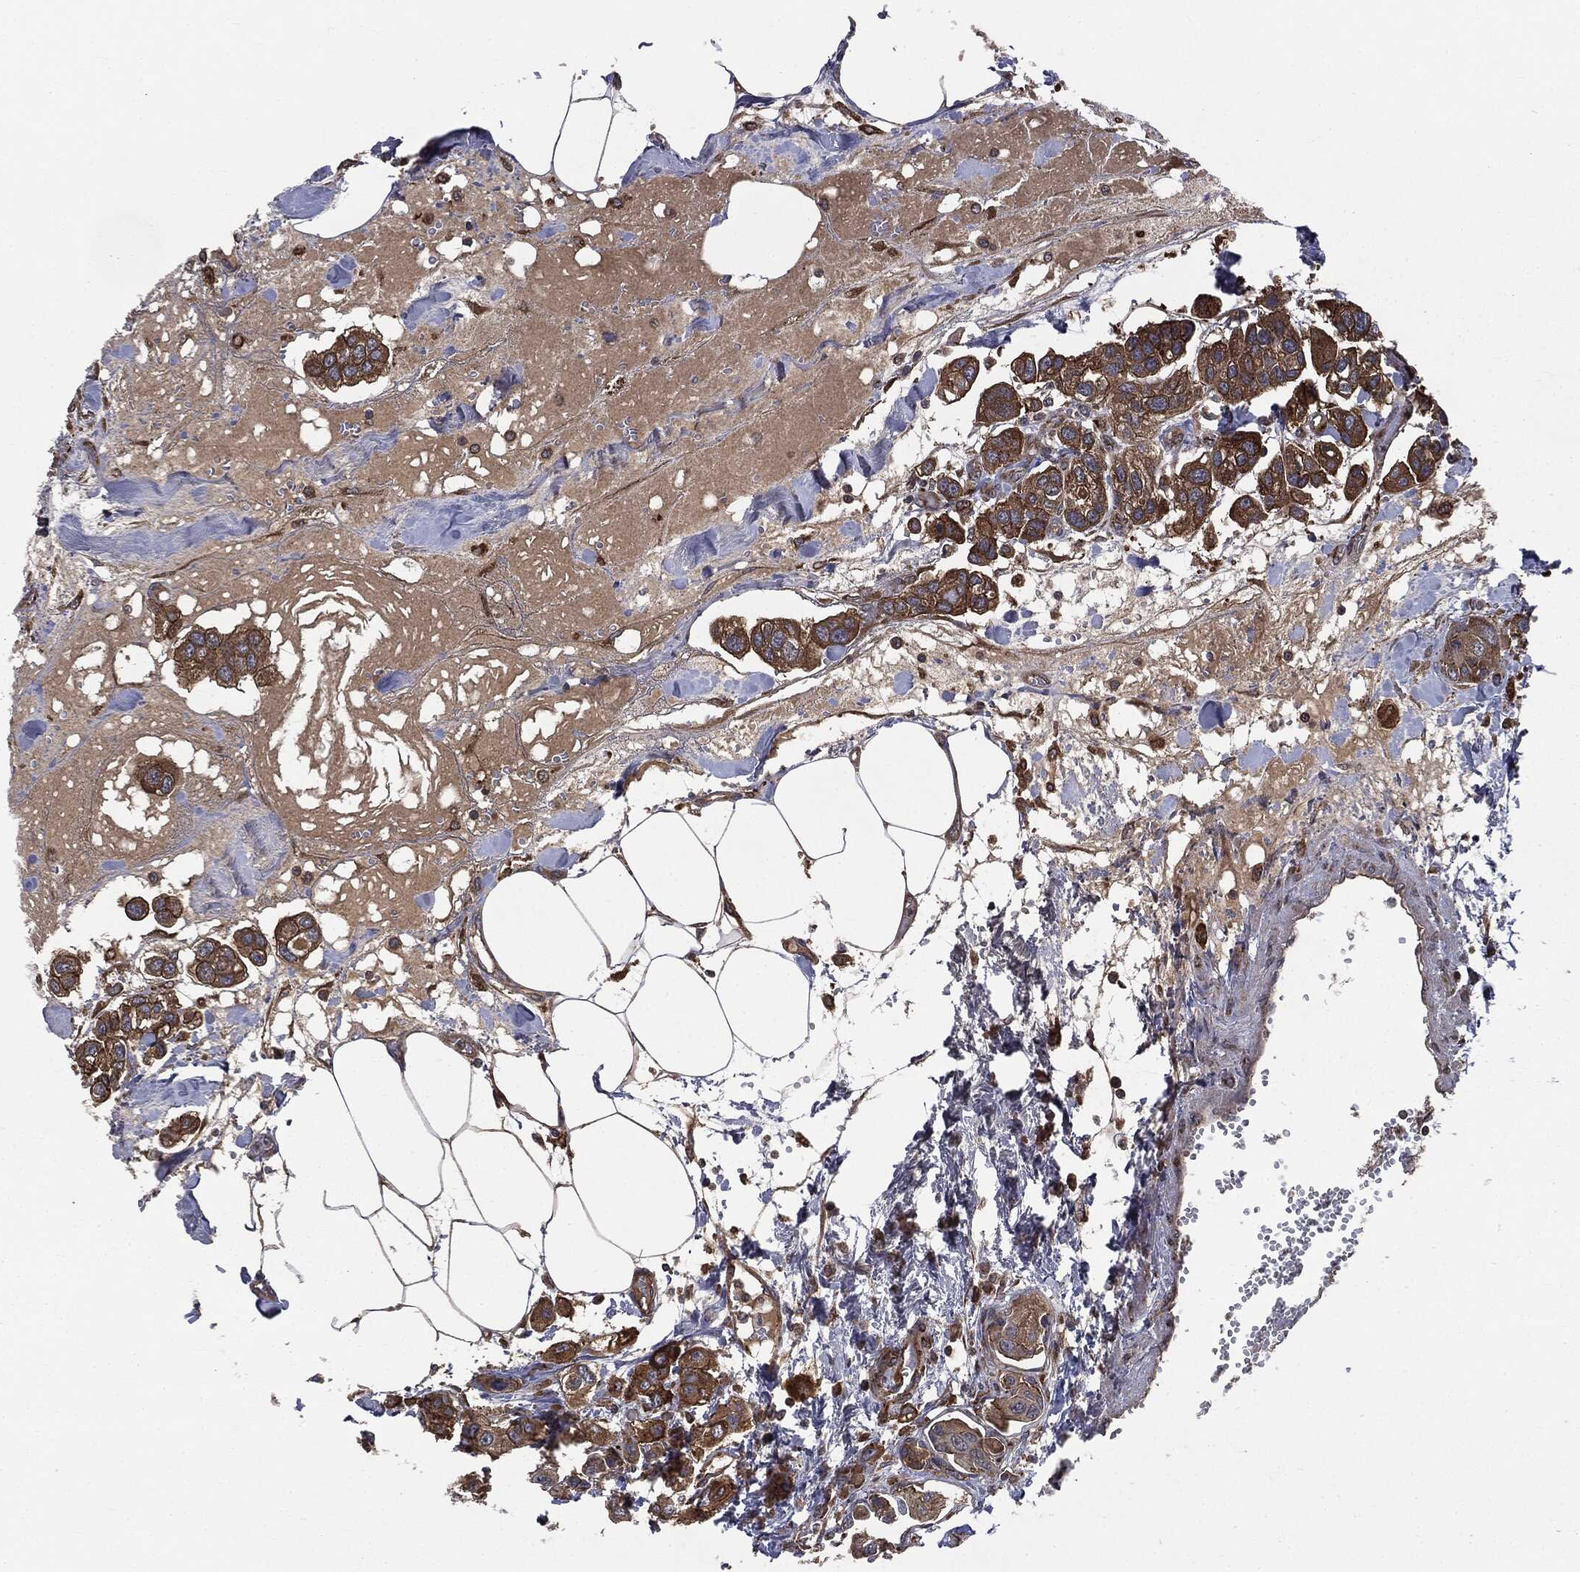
{"staining": {"intensity": "strong", "quantity": ">75%", "location": "cytoplasmic/membranous"}, "tissue": "urothelial cancer", "cell_type": "Tumor cells", "image_type": "cancer", "snomed": [{"axis": "morphology", "description": "Urothelial carcinoma, High grade"}, {"axis": "topography", "description": "Urinary bladder"}], "caption": "Human high-grade urothelial carcinoma stained with a protein marker exhibits strong staining in tumor cells.", "gene": "PLOD3", "patient": {"sex": "male", "age": 67}}